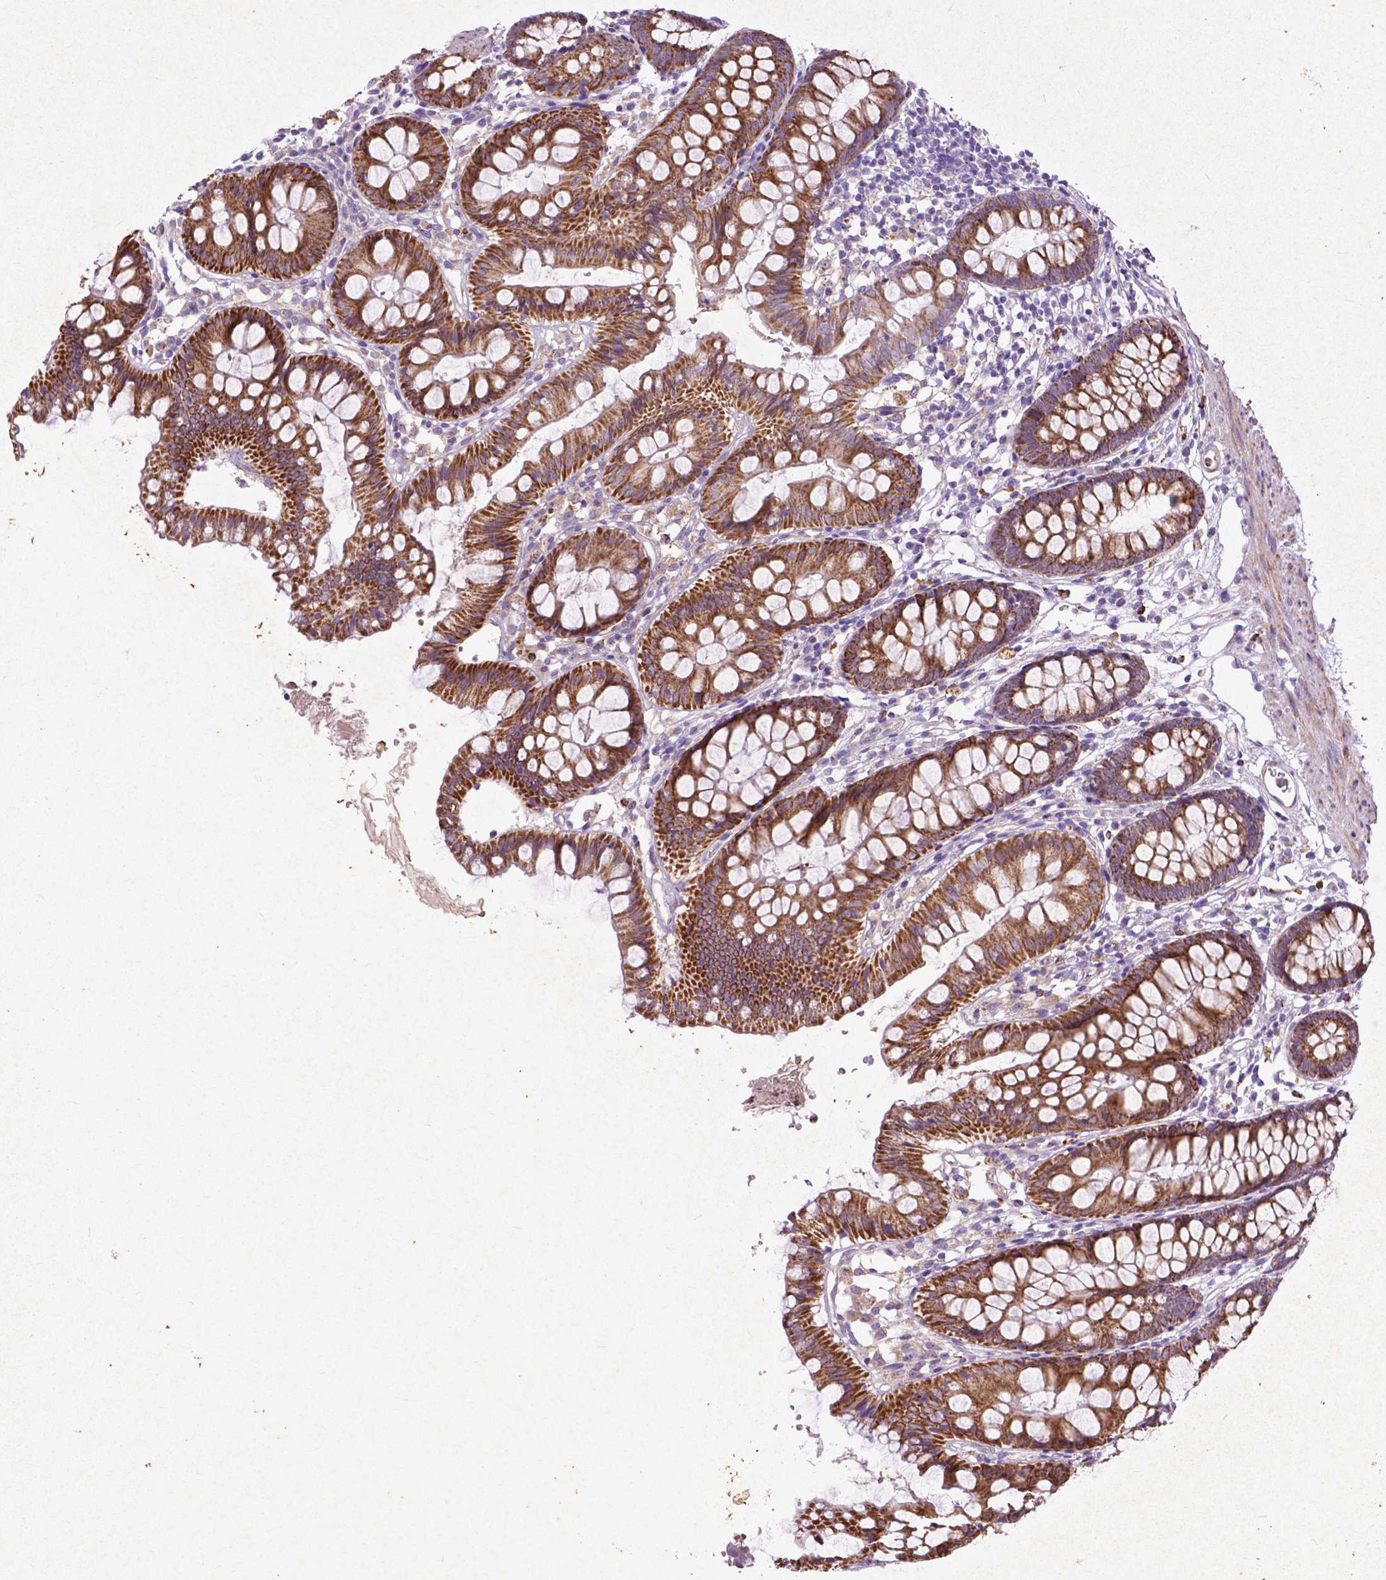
{"staining": {"intensity": "weak", "quantity": "<25%", "location": "cytoplasmic/membranous"}, "tissue": "colon", "cell_type": "Endothelial cells", "image_type": "normal", "snomed": [{"axis": "morphology", "description": "Normal tissue, NOS"}, {"axis": "topography", "description": "Colon"}], "caption": "Endothelial cells are negative for protein expression in benign human colon. (Brightfield microscopy of DAB (3,3'-diaminobenzidine) immunohistochemistry at high magnification).", "gene": "THEGL", "patient": {"sex": "female", "age": 84}}